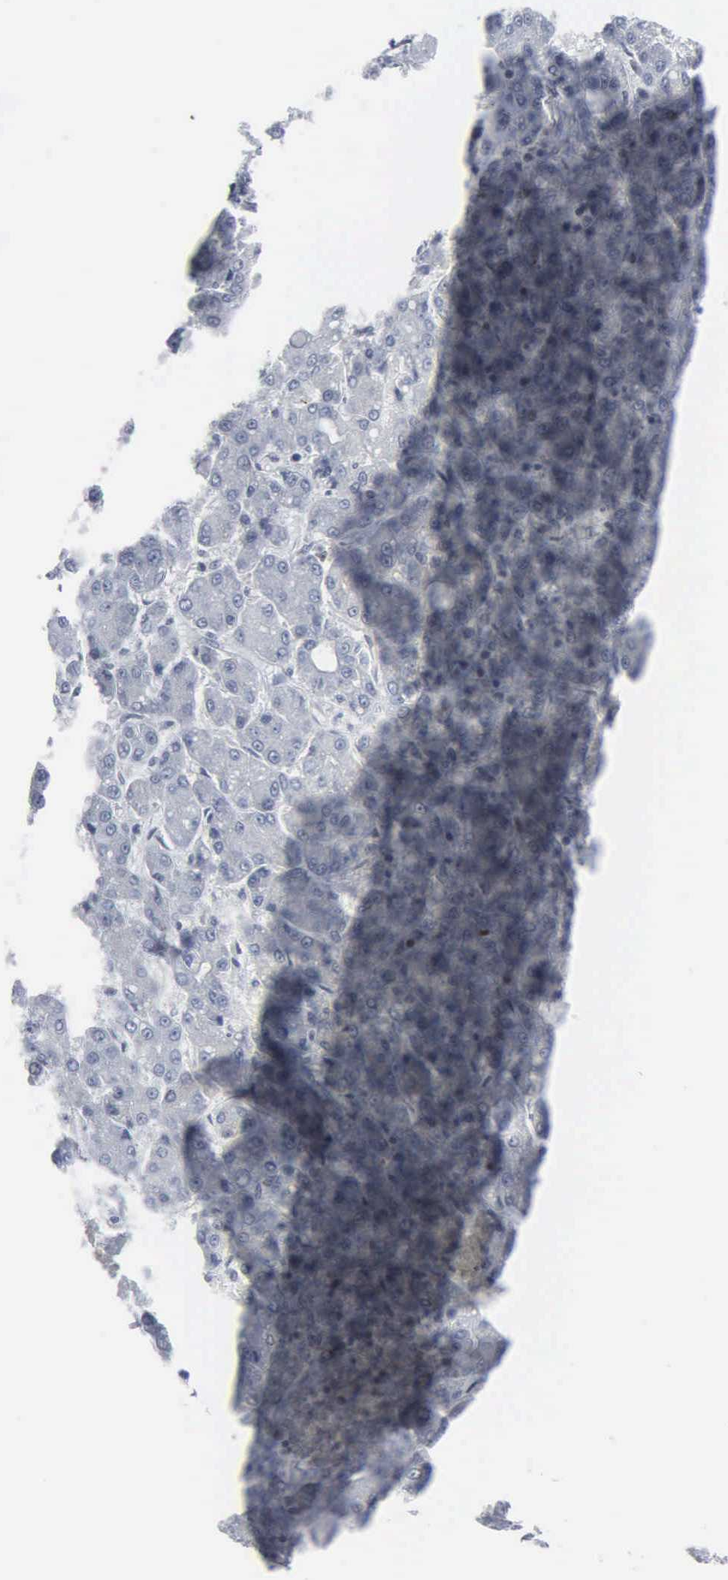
{"staining": {"intensity": "negative", "quantity": "none", "location": "none"}, "tissue": "liver cancer", "cell_type": "Tumor cells", "image_type": "cancer", "snomed": [{"axis": "morphology", "description": "Carcinoma, Hepatocellular, NOS"}, {"axis": "topography", "description": "Liver"}], "caption": "Protein analysis of liver hepatocellular carcinoma reveals no significant staining in tumor cells.", "gene": "CCND3", "patient": {"sex": "male", "age": 69}}